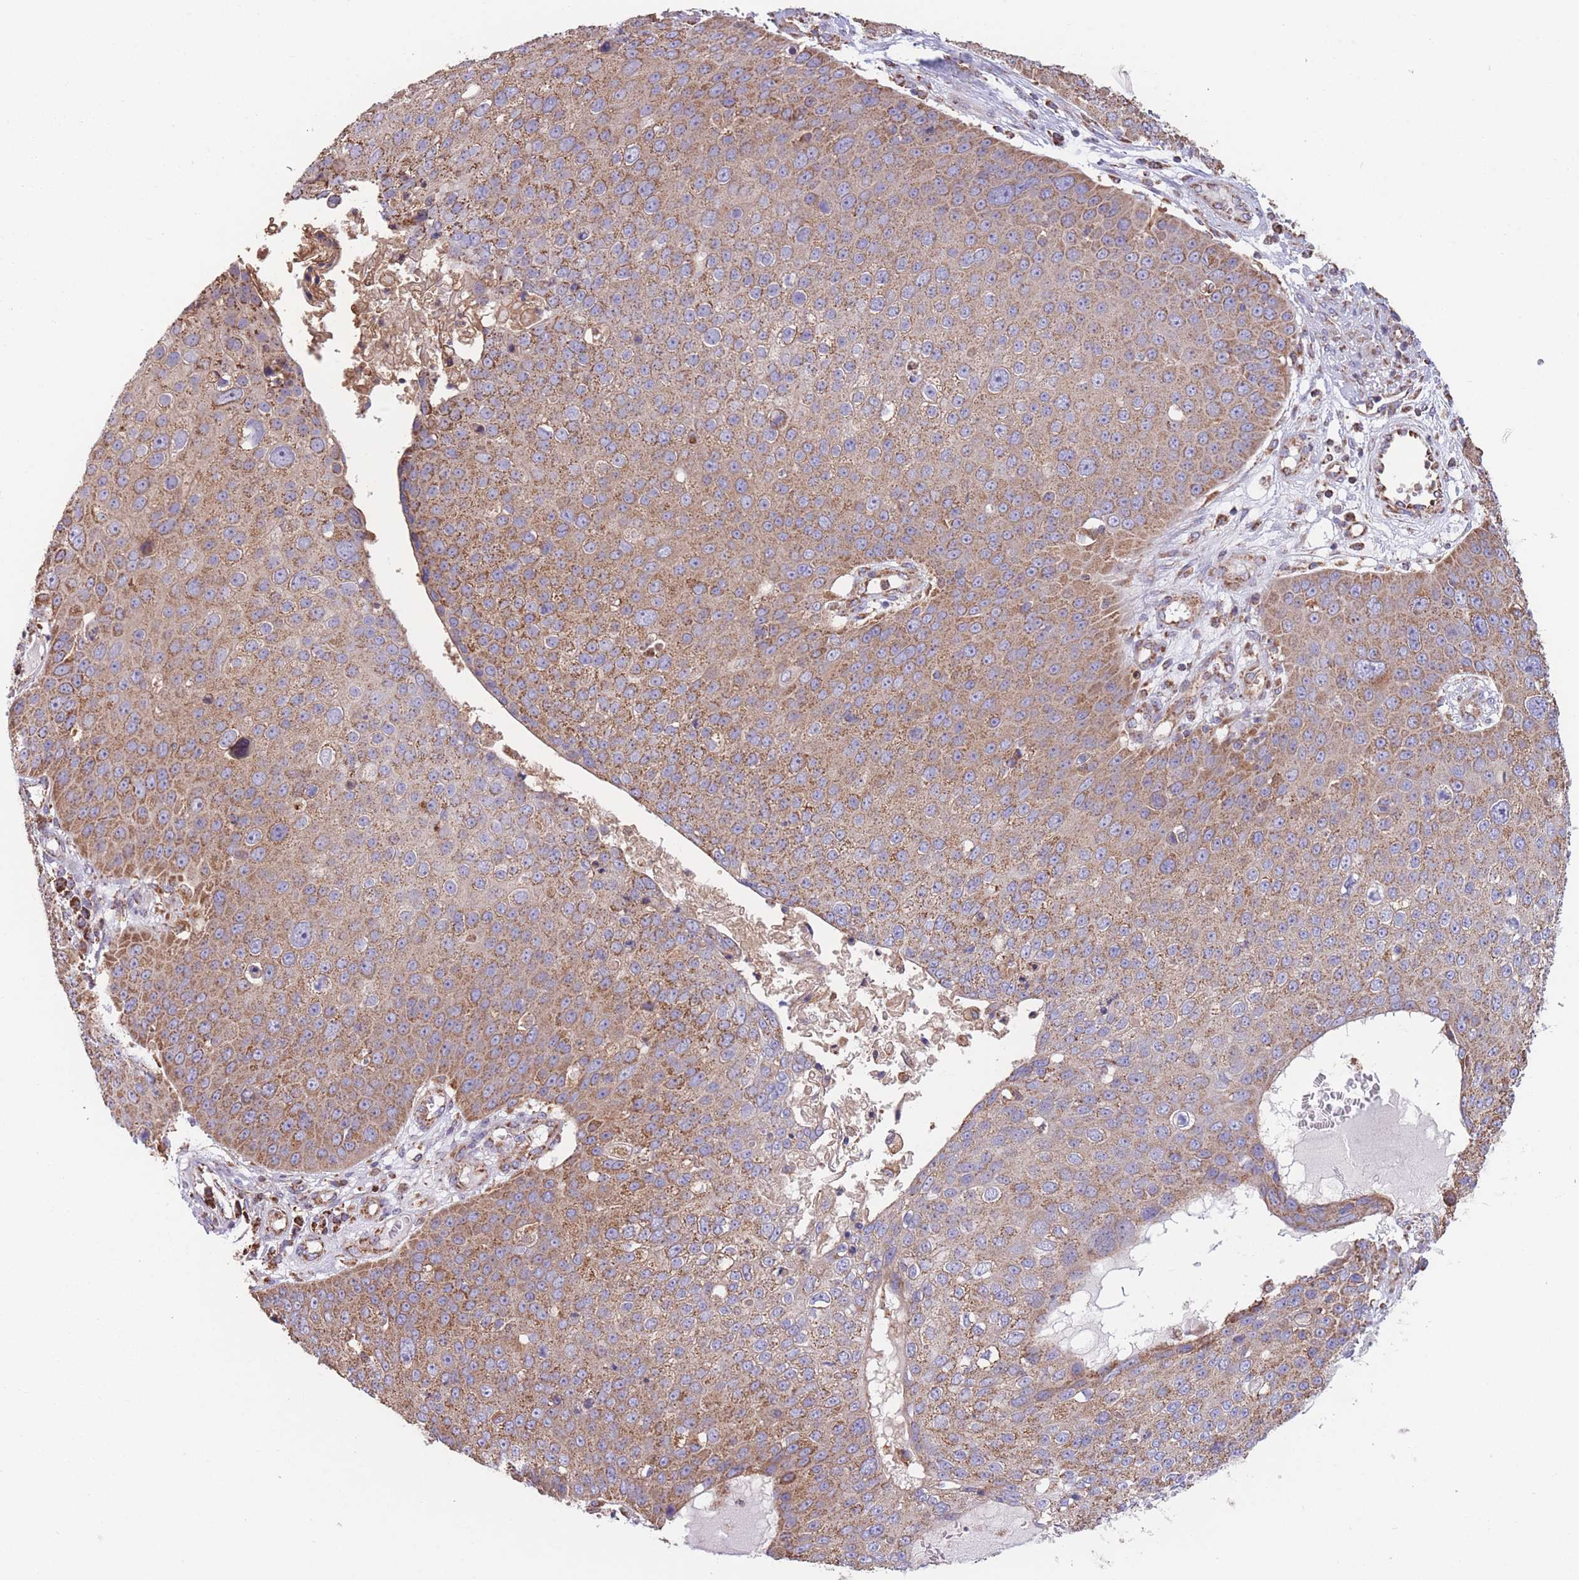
{"staining": {"intensity": "moderate", "quantity": ">75%", "location": "cytoplasmic/membranous"}, "tissue": "skin cancer", "cell_type": "Tumor cells", "image_type": "cancer", "snomed": [{"axis": "morphology", "description": "Squamous cell carcinoma, NOS"}, {"axis": "topography", "description": "Skin"}], "caption": "Moderate cytoplasmic/membranous protein expression is present in about >75% of tumor cells in squamous cell carcinoma (skin).", "gene": "FKBP8", "patient": {"sex": "male", "age": 71}}